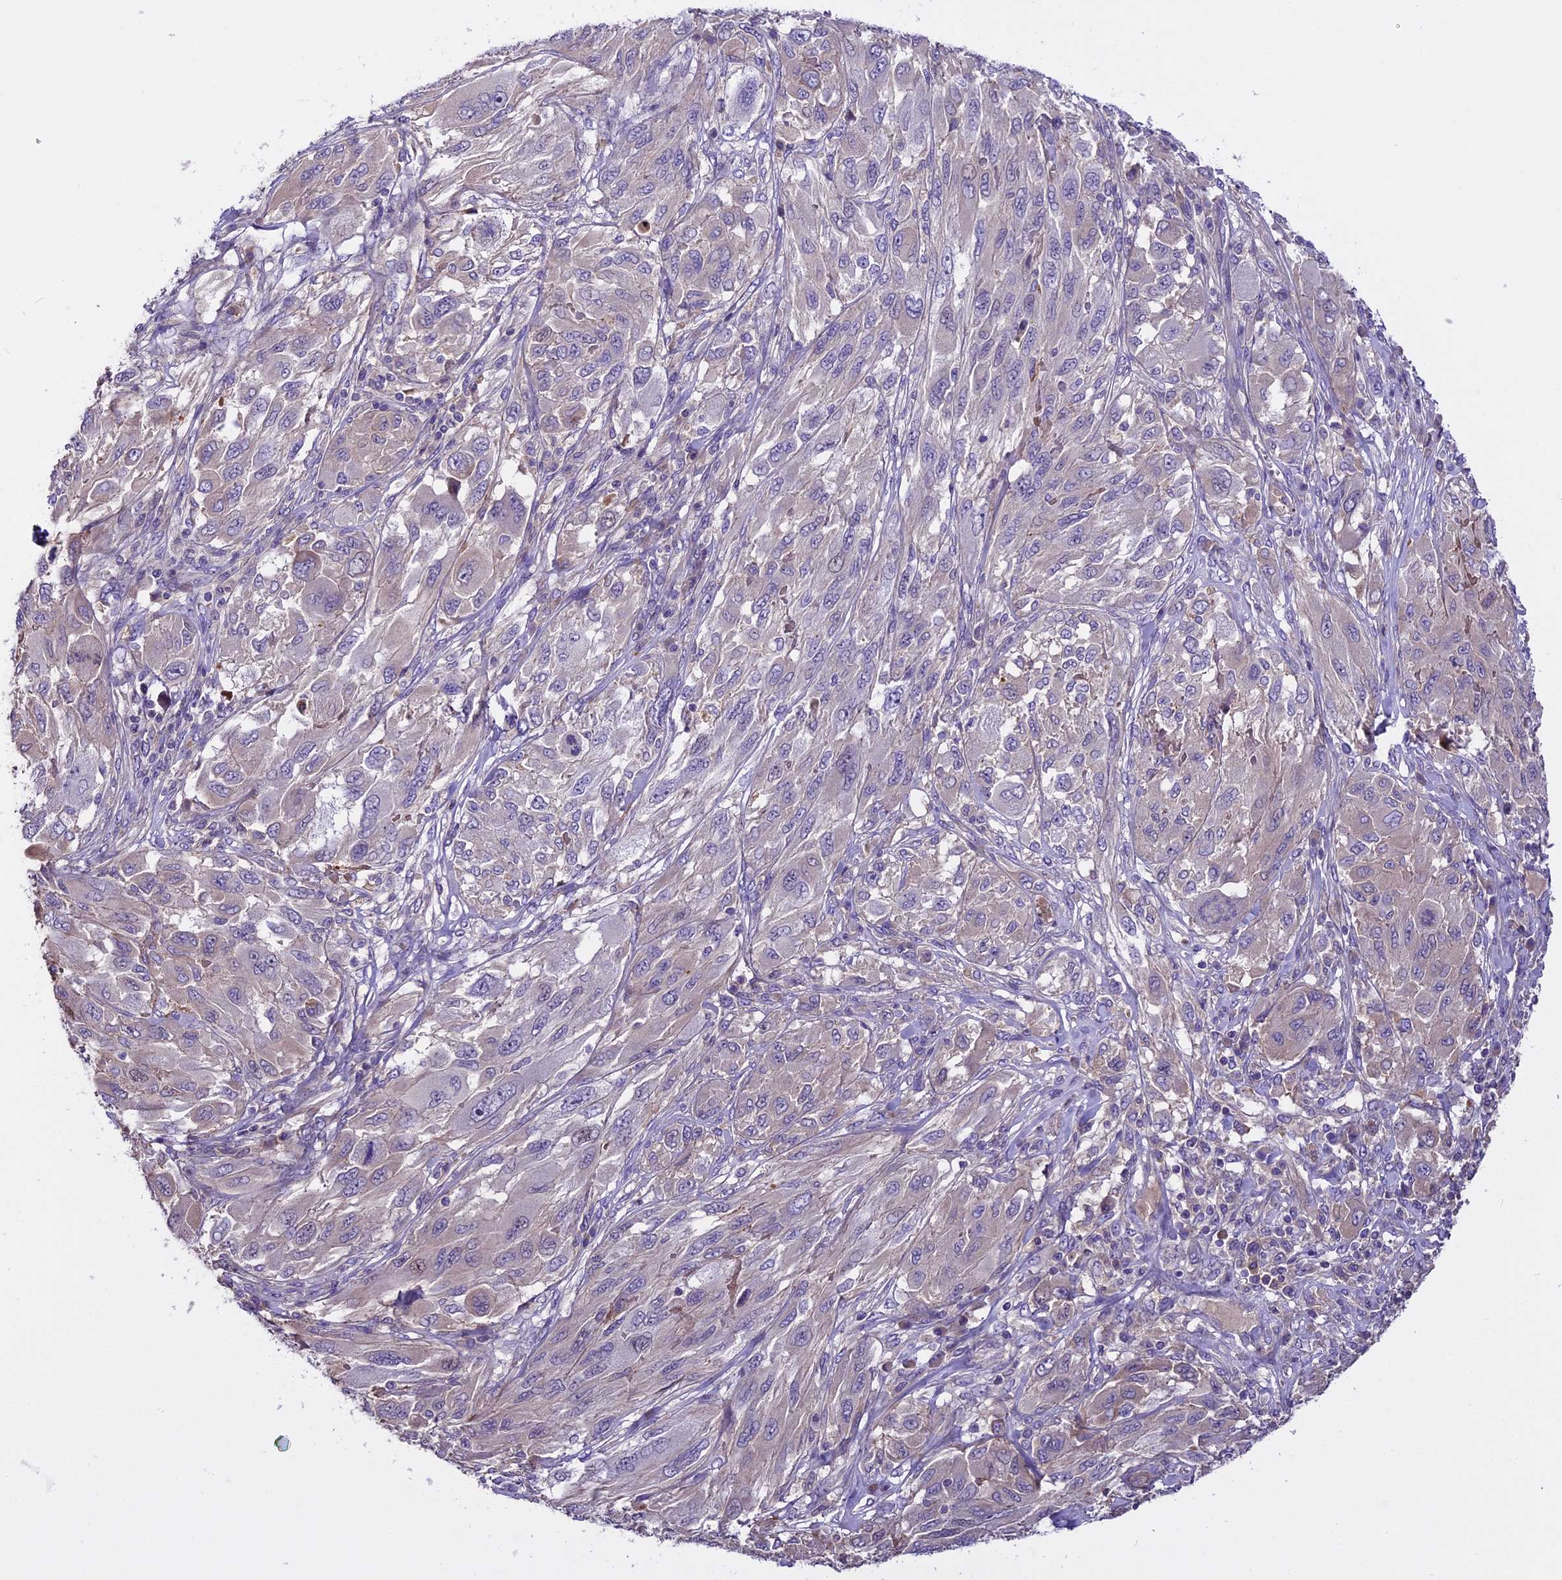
{"staining": {"intensity": "negative", "quantity": "none", "location": "none"}, "tissue": "melanoma", "cell_type": "Tumor cells", "image_type": "cancer", "snomed": [{"axis": "morphology", "description": "Malignant melanoma, NOS"}, {"axis": "topography", "description": "Skin"}], "caption": "High magnification brightfield microscopy of malignant melanoma stained with DAB (3,3'-diaminobenzidine) (brown) and counterstained with hematoxylin (blue): tumor cells show no significant expression.", "gene": "FAM98C", "patient": {"sex": "female", "age": 91}}